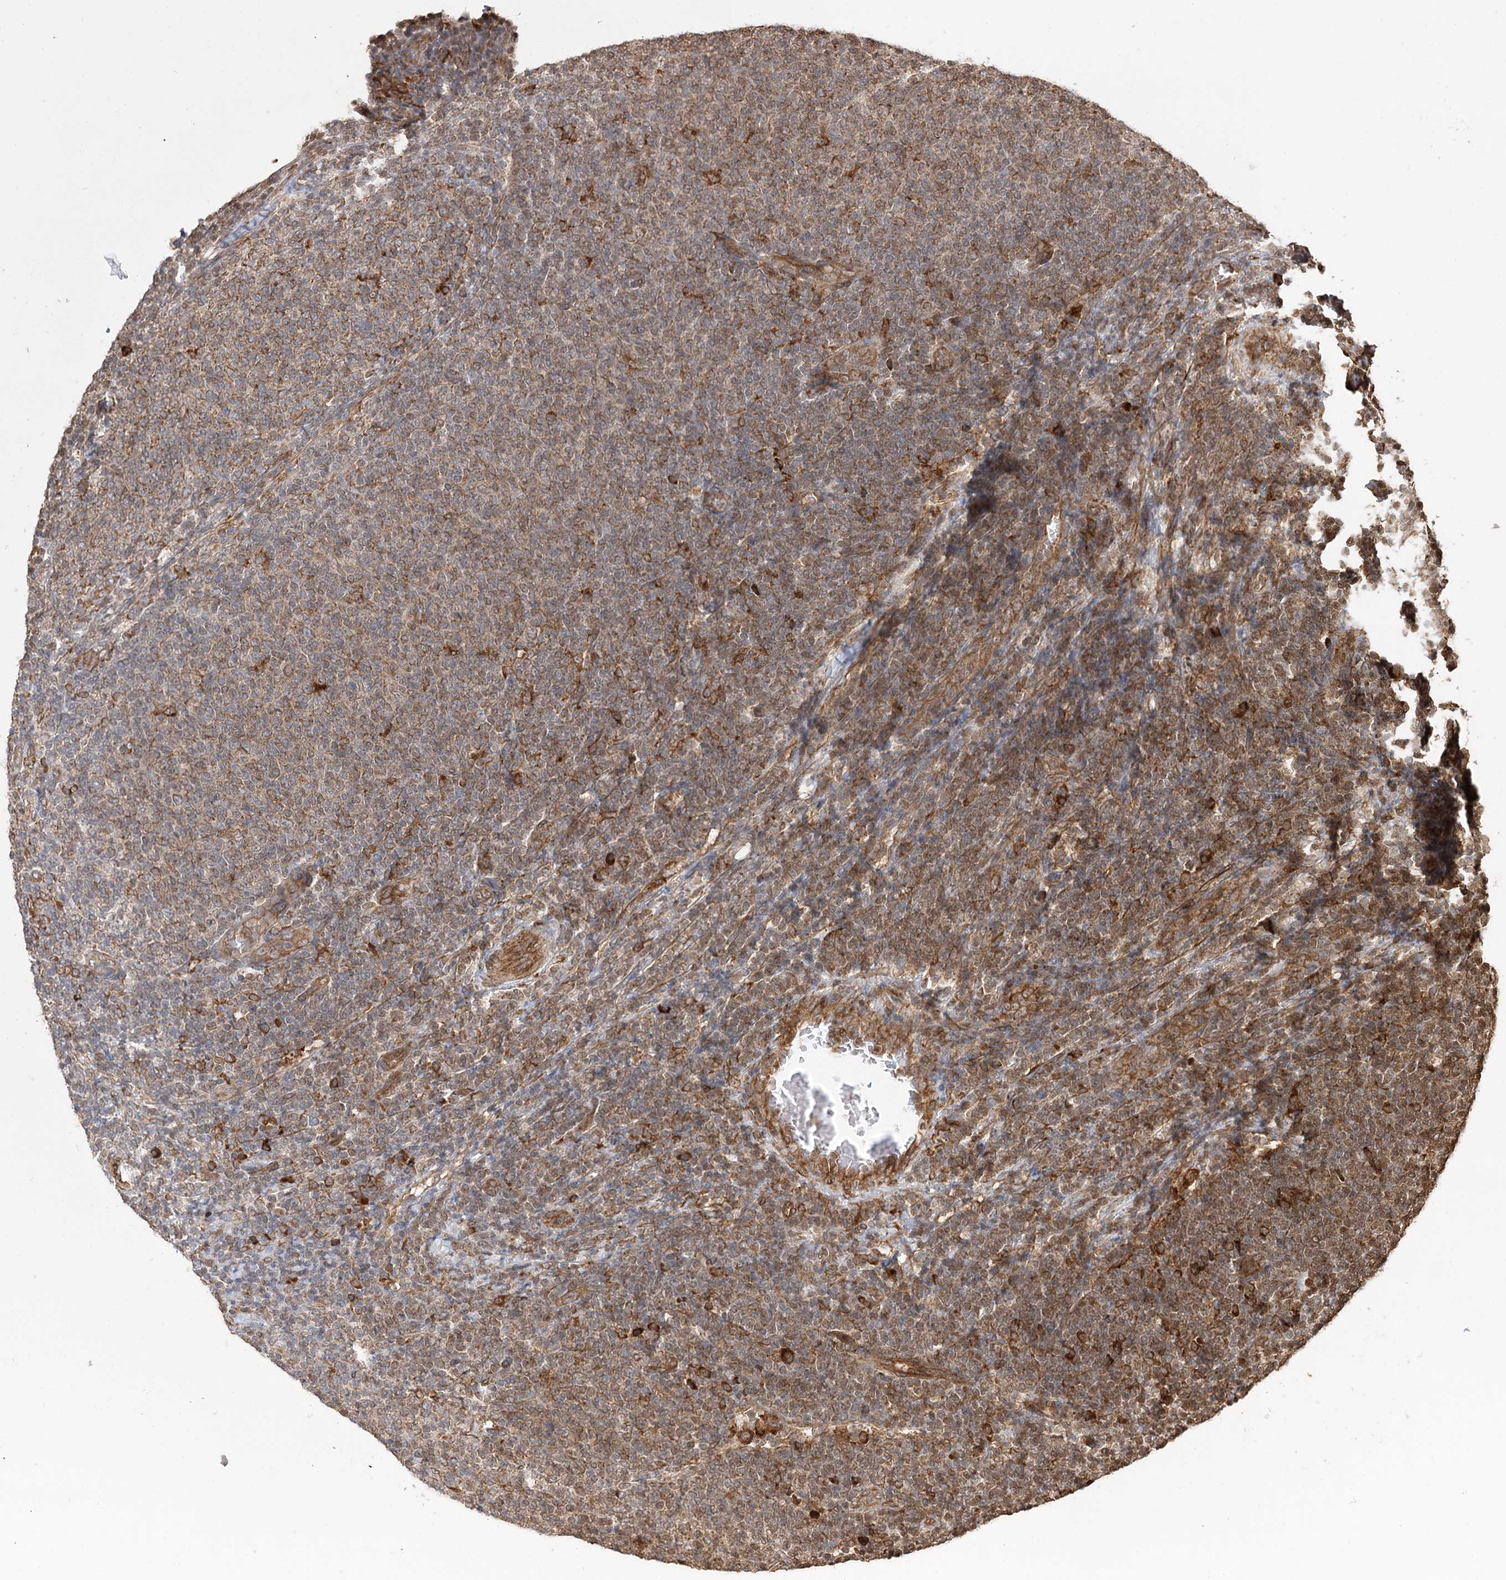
{"staining": {"intensity": "weak", "quantity": ">75%", "location": "cytoplasmic/membranous"}, "tissue": "lymphoma", "cell_type": "Tumor cells", "image_type": "cancer", "snomed": [{"axis": "morphology", "description": "Malignant lymphoma, non-Hodgkin's type, Low grade"}, {"axis": "topography", "description": "Lymph node"}], "caption": "IHC photomicrograph of human lymphoma stained for a protein (brown), which demonstrates low levels of weak cytoplasmic/membranous positivity in about >75% of tumor cells.", "gene": "DNAJB14", "patient": {"sex": "male", "age": 66}}